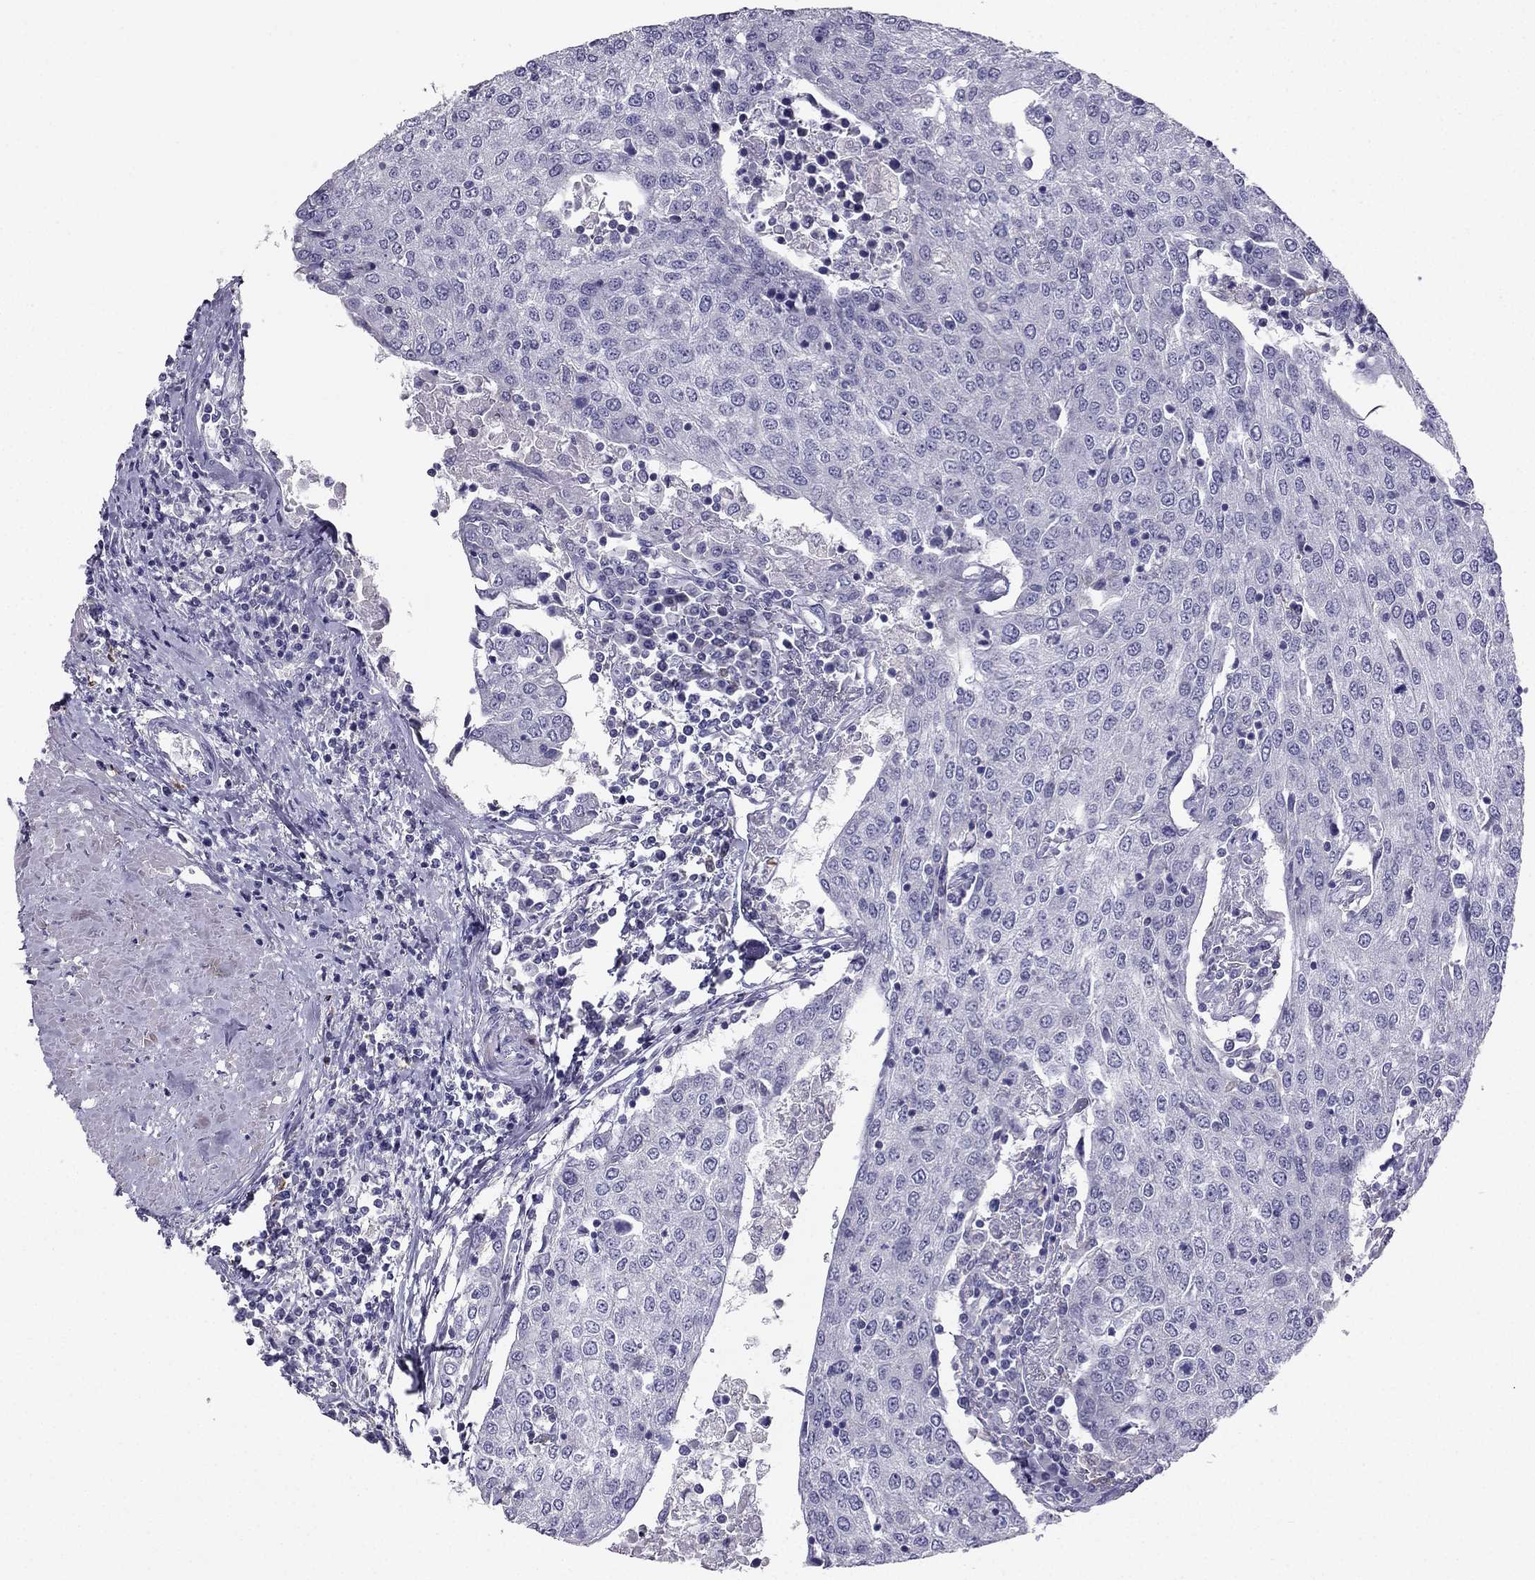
{"staining": {"intensity": "negative", "quantity": "none", "location": "none"}, "tissue": "urothelial cancer", "cell_type": "Tumor cells", "image_type": "cancer", "snomed": [{"axis": "morphology", "description": "Urothelial carcinoma, High grade"}, {"axis": "topography", "description": "Urinary bladder"}], "caption": "IHC of urothelial cancer exhibits no staining in tumor cells. (DAB (3,3'-diaminobenzidine) IHC, high magnification).", "gene": "LMTK3", "patient": {"sex": "female", "age": 85}}